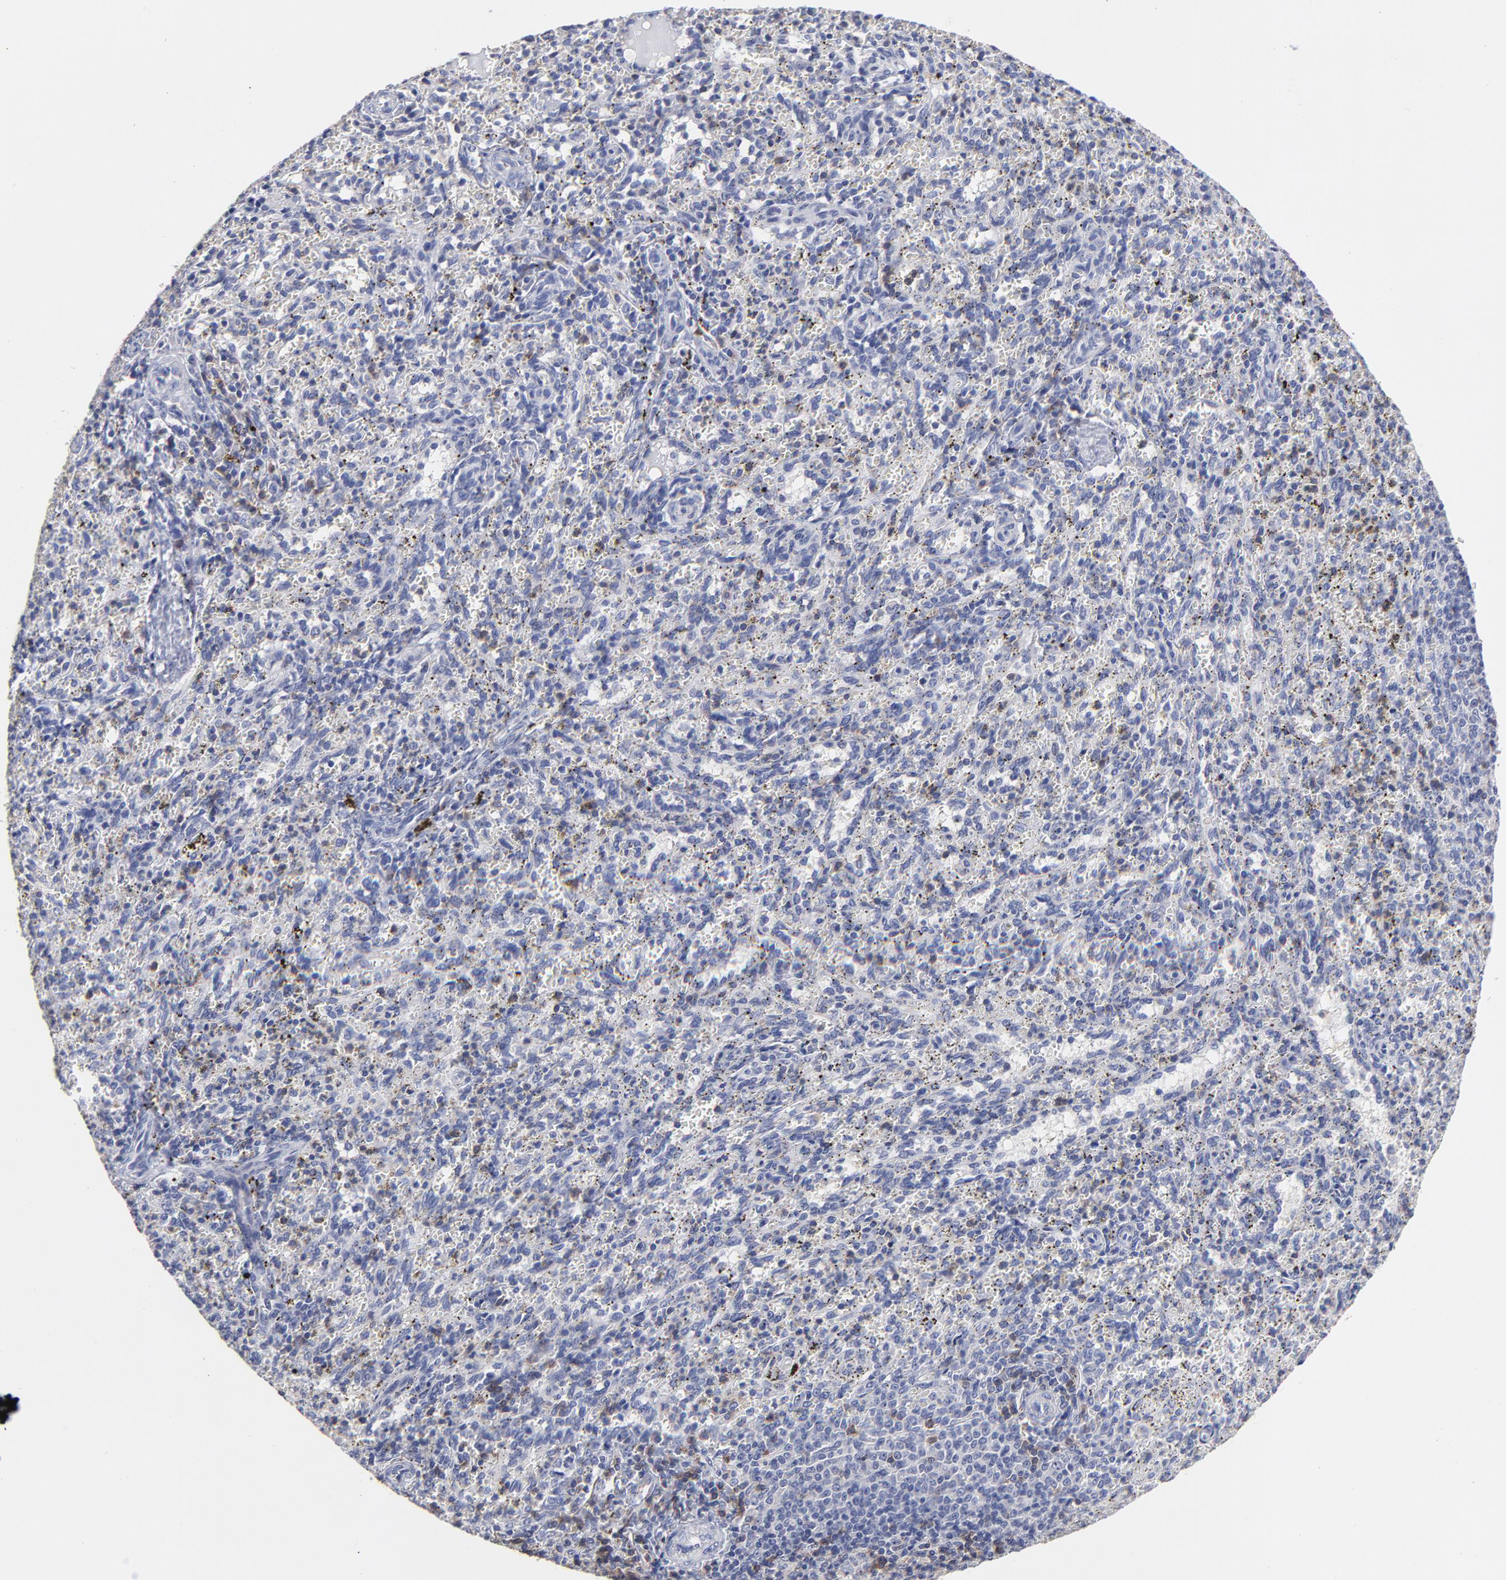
{"staining": {"intensity": "negative", "quantity": "none", "location": "none"}, "tissue": "spleen", "cell_type": "Cells in red pulp", "image_type": "normal", "snomed": [{"axis": "morphology", "description": "Normal tissue, NOS"}, {"axis": "topography", "description": "Spleen"}], "caption": "DAB immunohistochemical staining of unremarkable human spleen reveals no significant staining in cells in red pulp.", "gene": "TRAT1", "patient": {"sex": "female", "age": 10}}